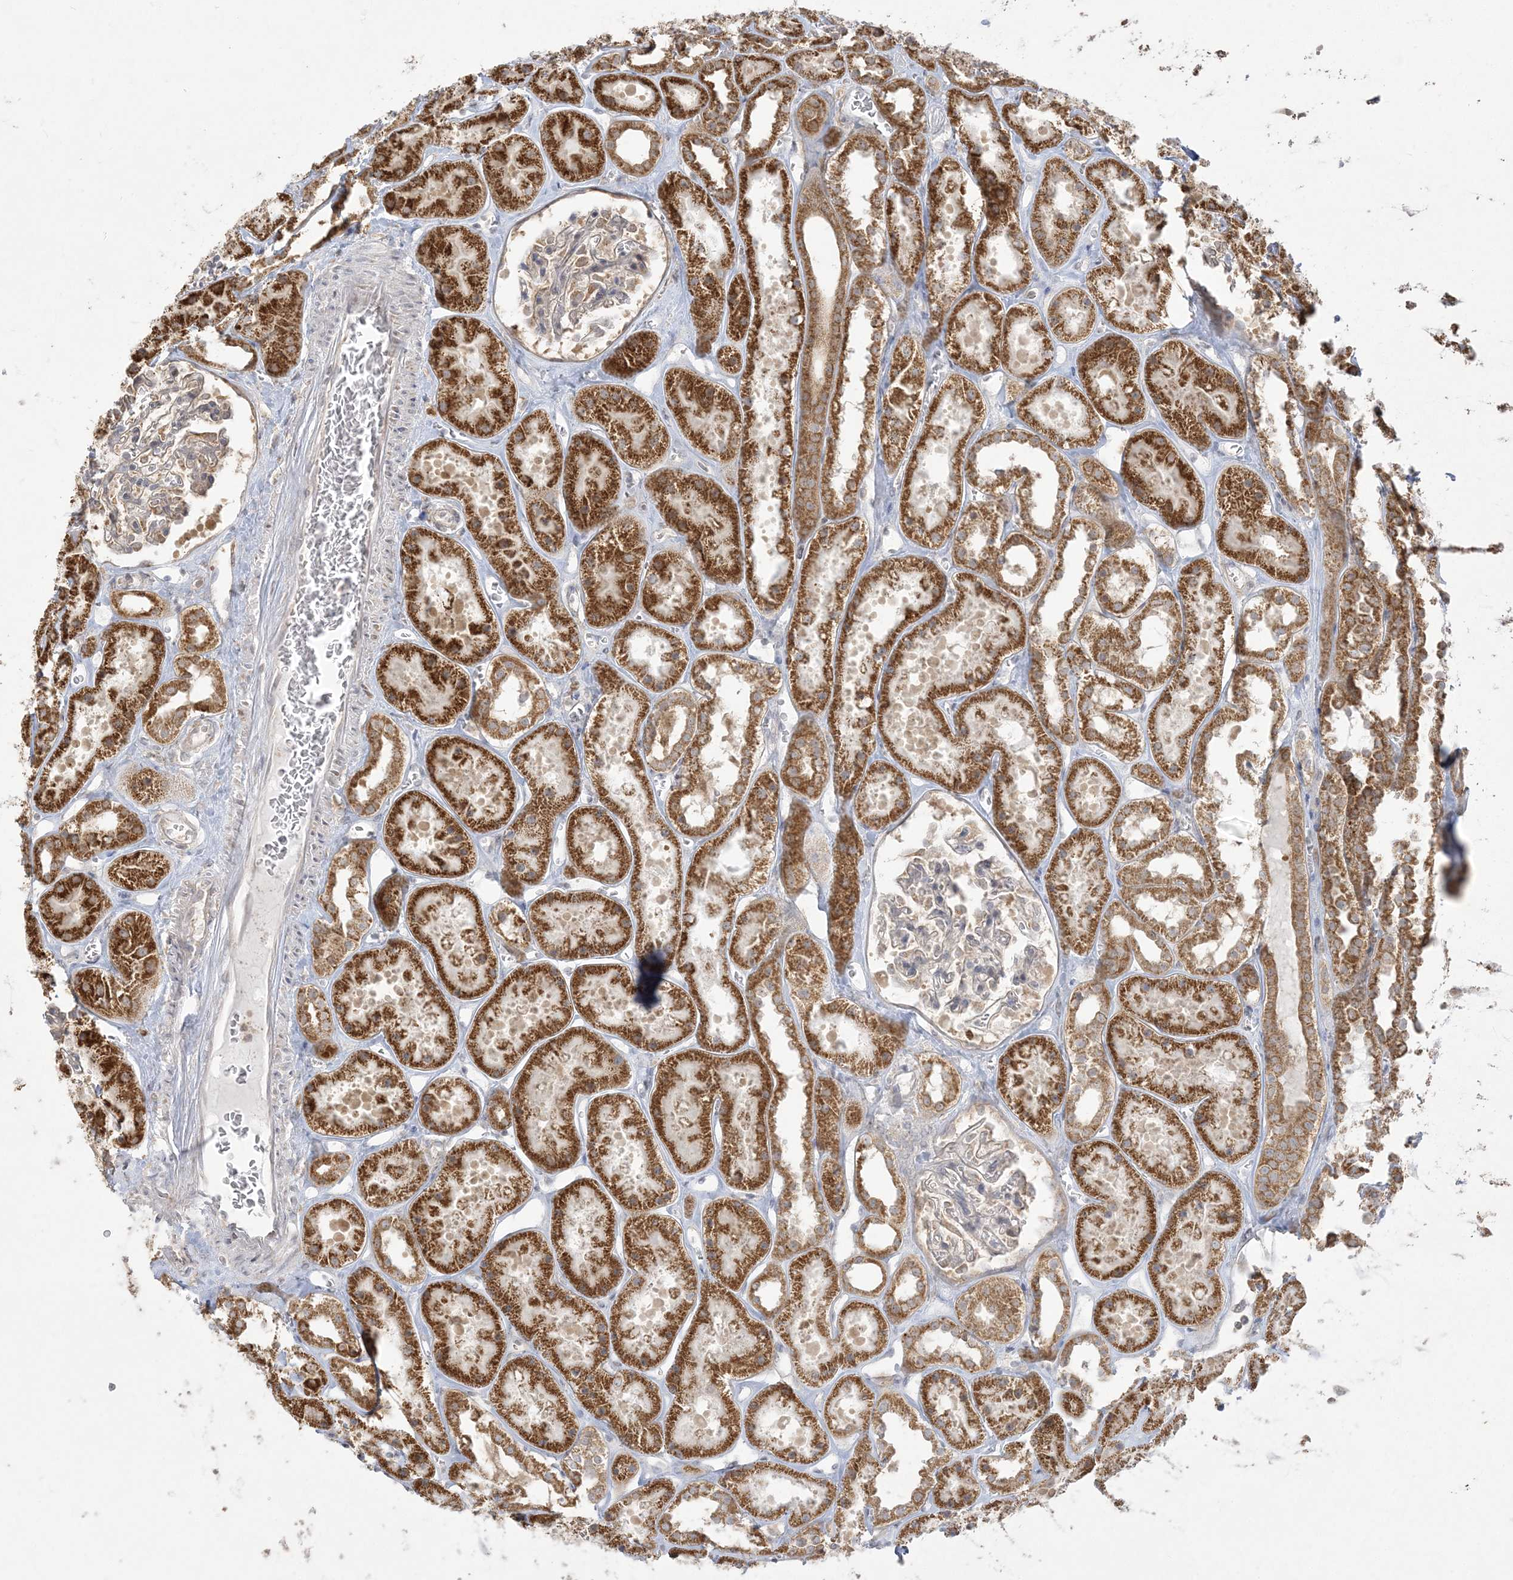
{"staining": {"intensity": "weak", "quantity": "25%-75%", "location": "cytoplasmic/membranous"}, "tissue": "kidney", "cell_type": "Cells in glomeruli", "image_type": "normal", "snomed": [{"axis": "morphology", "description": "Normal tissue, NOS"}, {"axis": "topography", "description": "Kidney"}], "caption": "Protein expression by IHC shows weak cytoplasmic/membranous positivity in approximately 25%-75% of cells in glomeruli in unremarkable kidney.", "gene": "ZC3H6", "patient": {"sex": "female", "age": 41}}